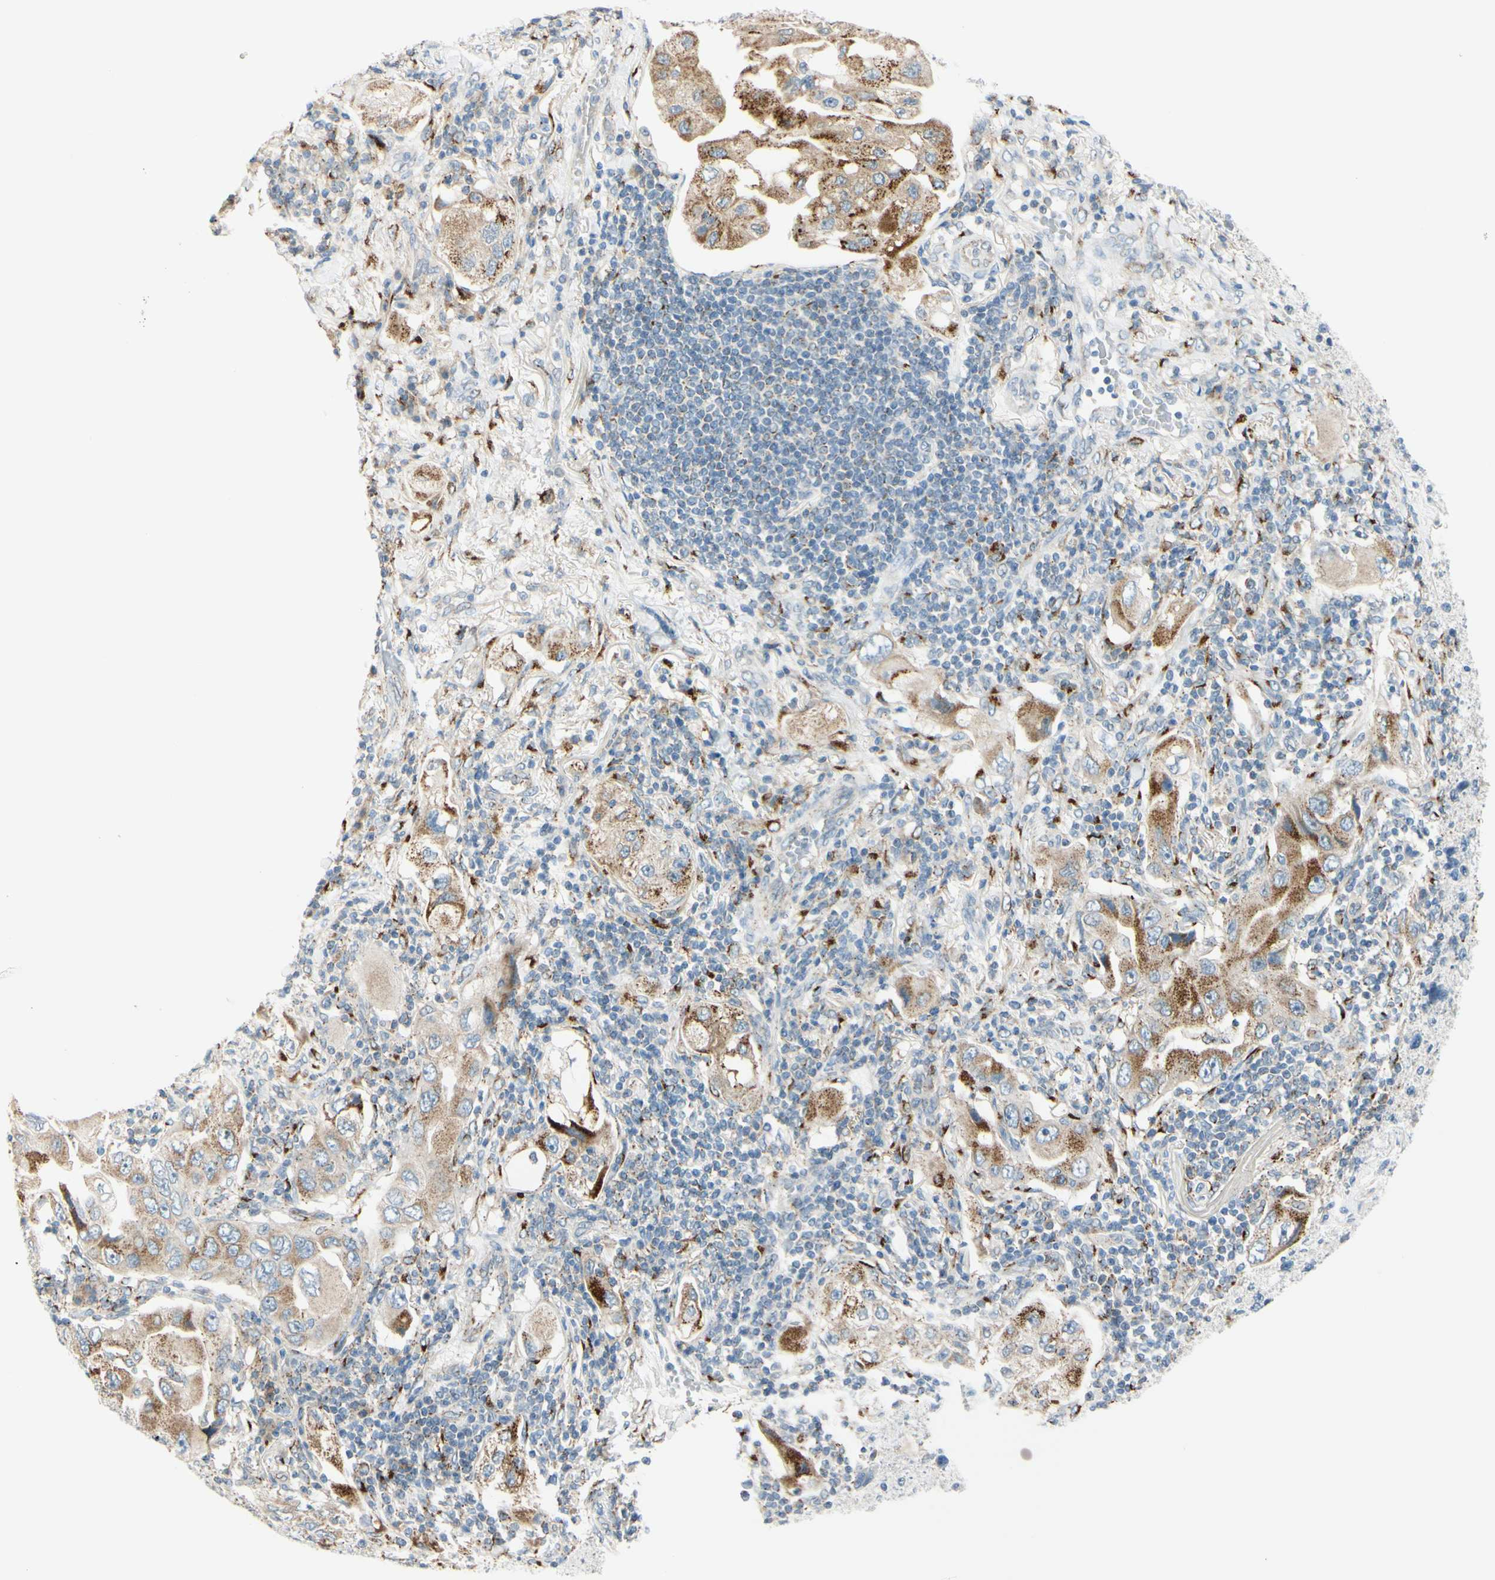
{"staining": {"intensity": "moderate", "quantity": ">75%", "location": "cytoplasmic/membranous"}, "tissue": "lung cancer", "cell_type": "Tumor cells", "image_type": "cancer", "snomed": [{"axis": "morphology", "description": "Adenocarcinoma, NOS"}, {"axis": "topography", "description": "Lung"}], "caption": "Lung cancer stained with immunohistochemistry exhibits moderate cytoplasmic/membranous expression in about >75% of tumor cells.", "gene": "GALNT5", "patient": {"sex": "female", "age": 65}}